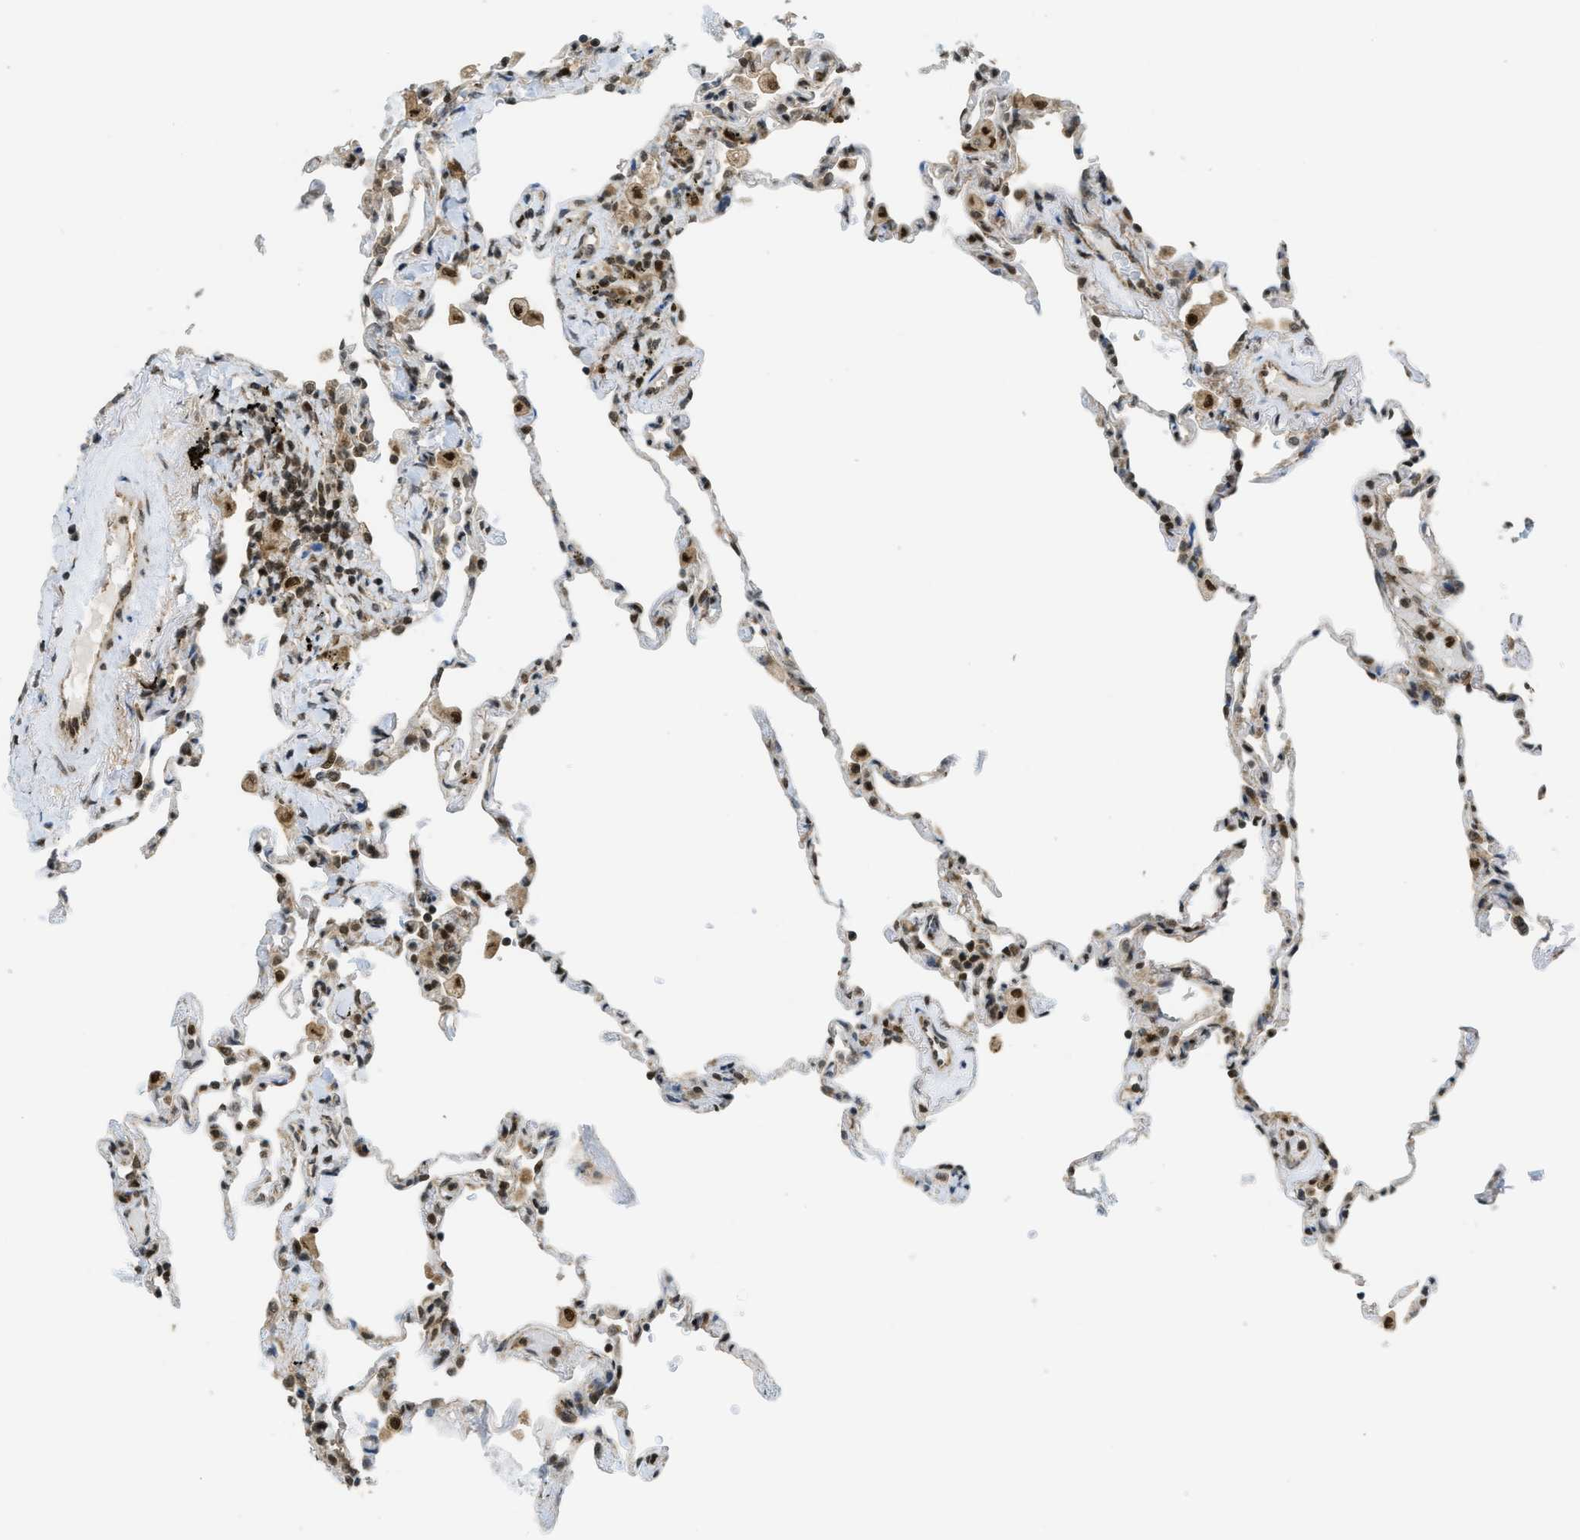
{"staining": {"intensity": "strong", "quantity": "25%-75%", "location": "nuclear"}, "tissue": "lung", "cell_type": "Alveolar cells", "image_type": "normal", "snomed": [{"axis": "morphology", "description": "Normal tissue, NOS"}, {"axis": "topography", "description": "Lung"}], "caption": "Alveolar cells exhibit high levels of strong nuclear positivity in approximately 25%-75% of cells in unremarkable human lung.", "gene": "TNPO1", "patient": {"sex": "male", "age": 59}}